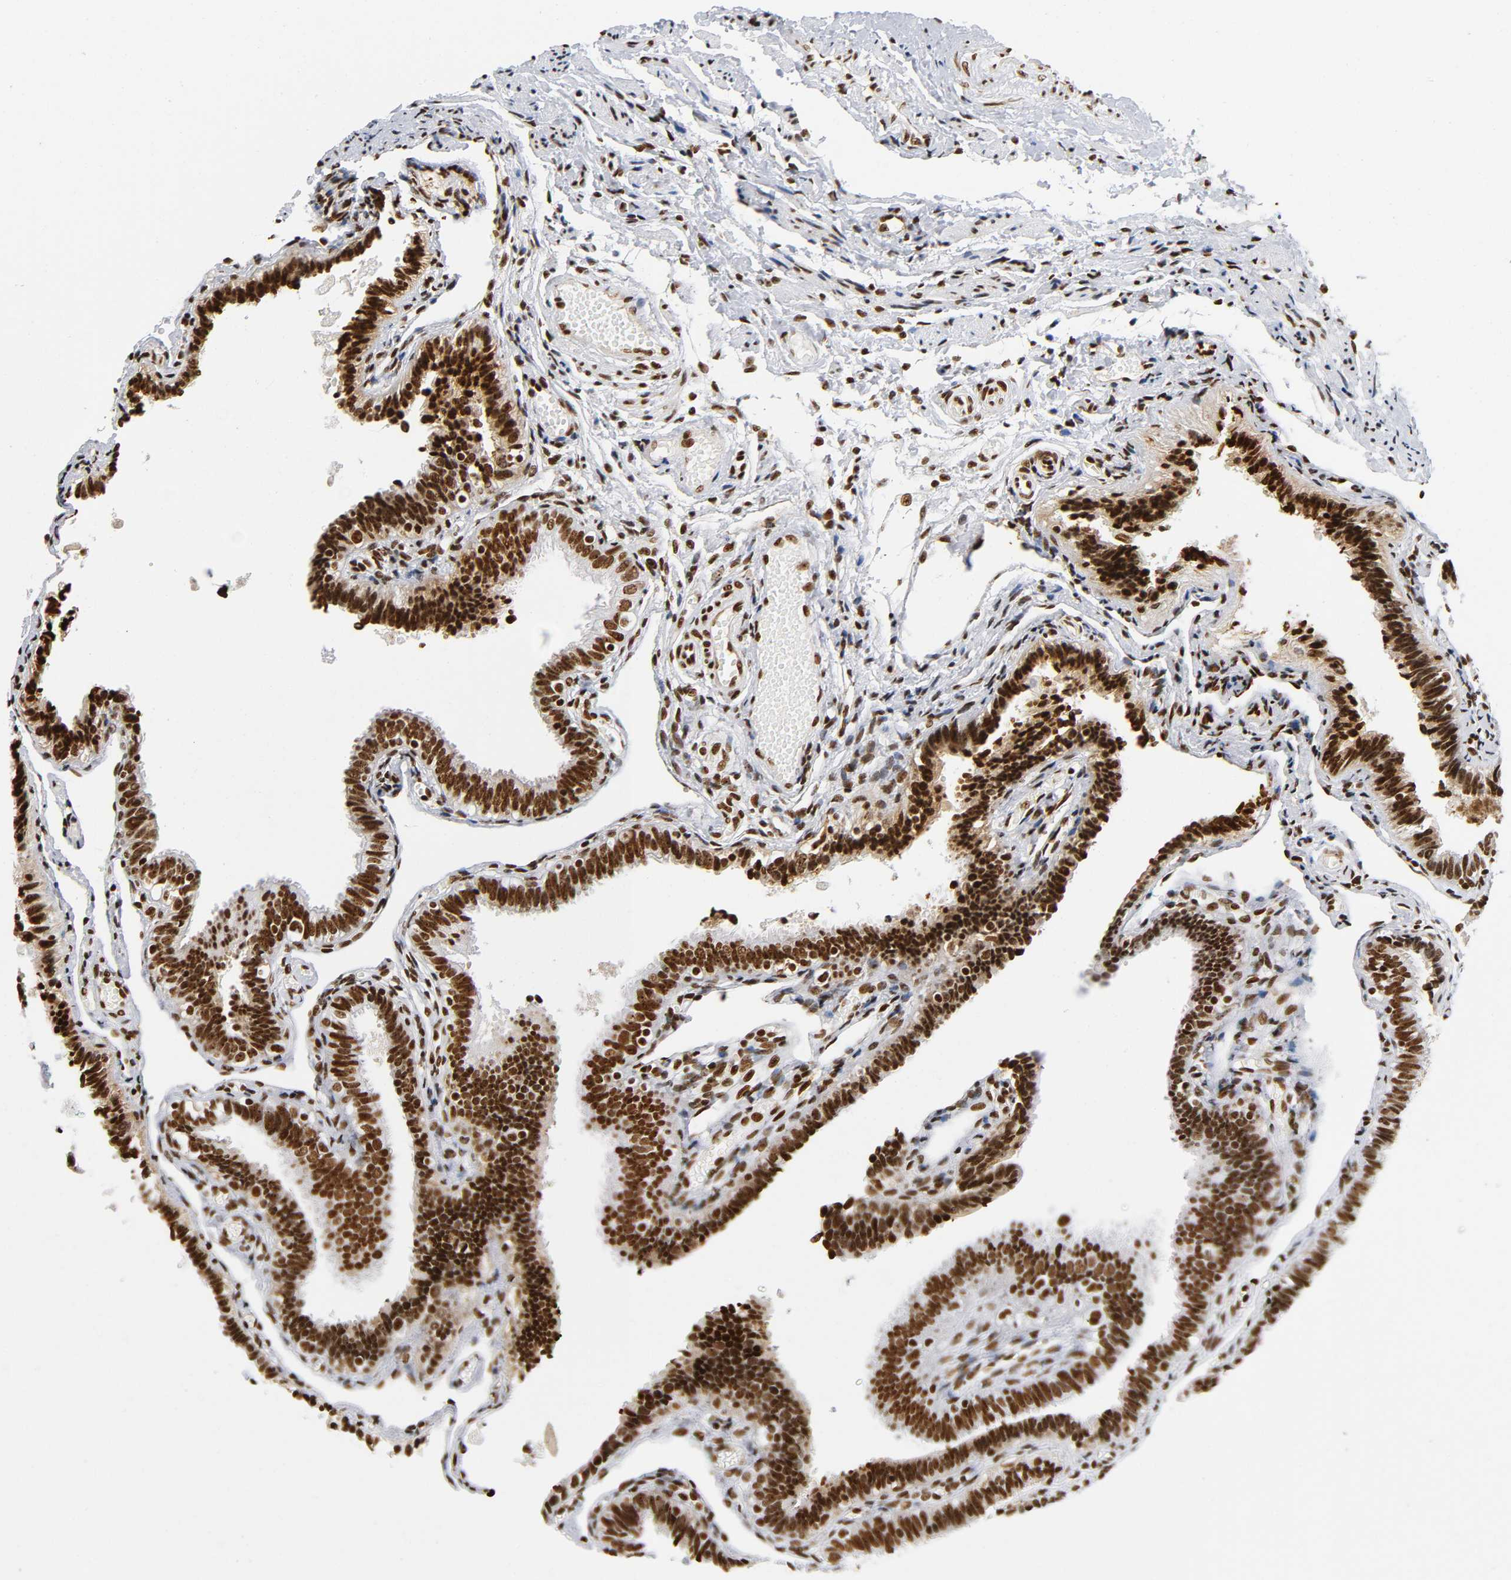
{"staining": {"intensity": "strong", "quantity": ">75%", "location": "nuclear"}, "tissue": "fallopian tube", "cell_type": "Glandular cells", "image_type": "normal", "snomed": [{"axis": "morphology", "description": "Normal tissue, NOS"}, {"axis": "topography", "description": "Fallopian tube"}], "caption": "Protein analysis of normal fallopian tube shows strong nuclear positivity in approximately >75% of glandular cells.", "gene": "UBTF", "patient": {"sex": "female", "age": 46}}